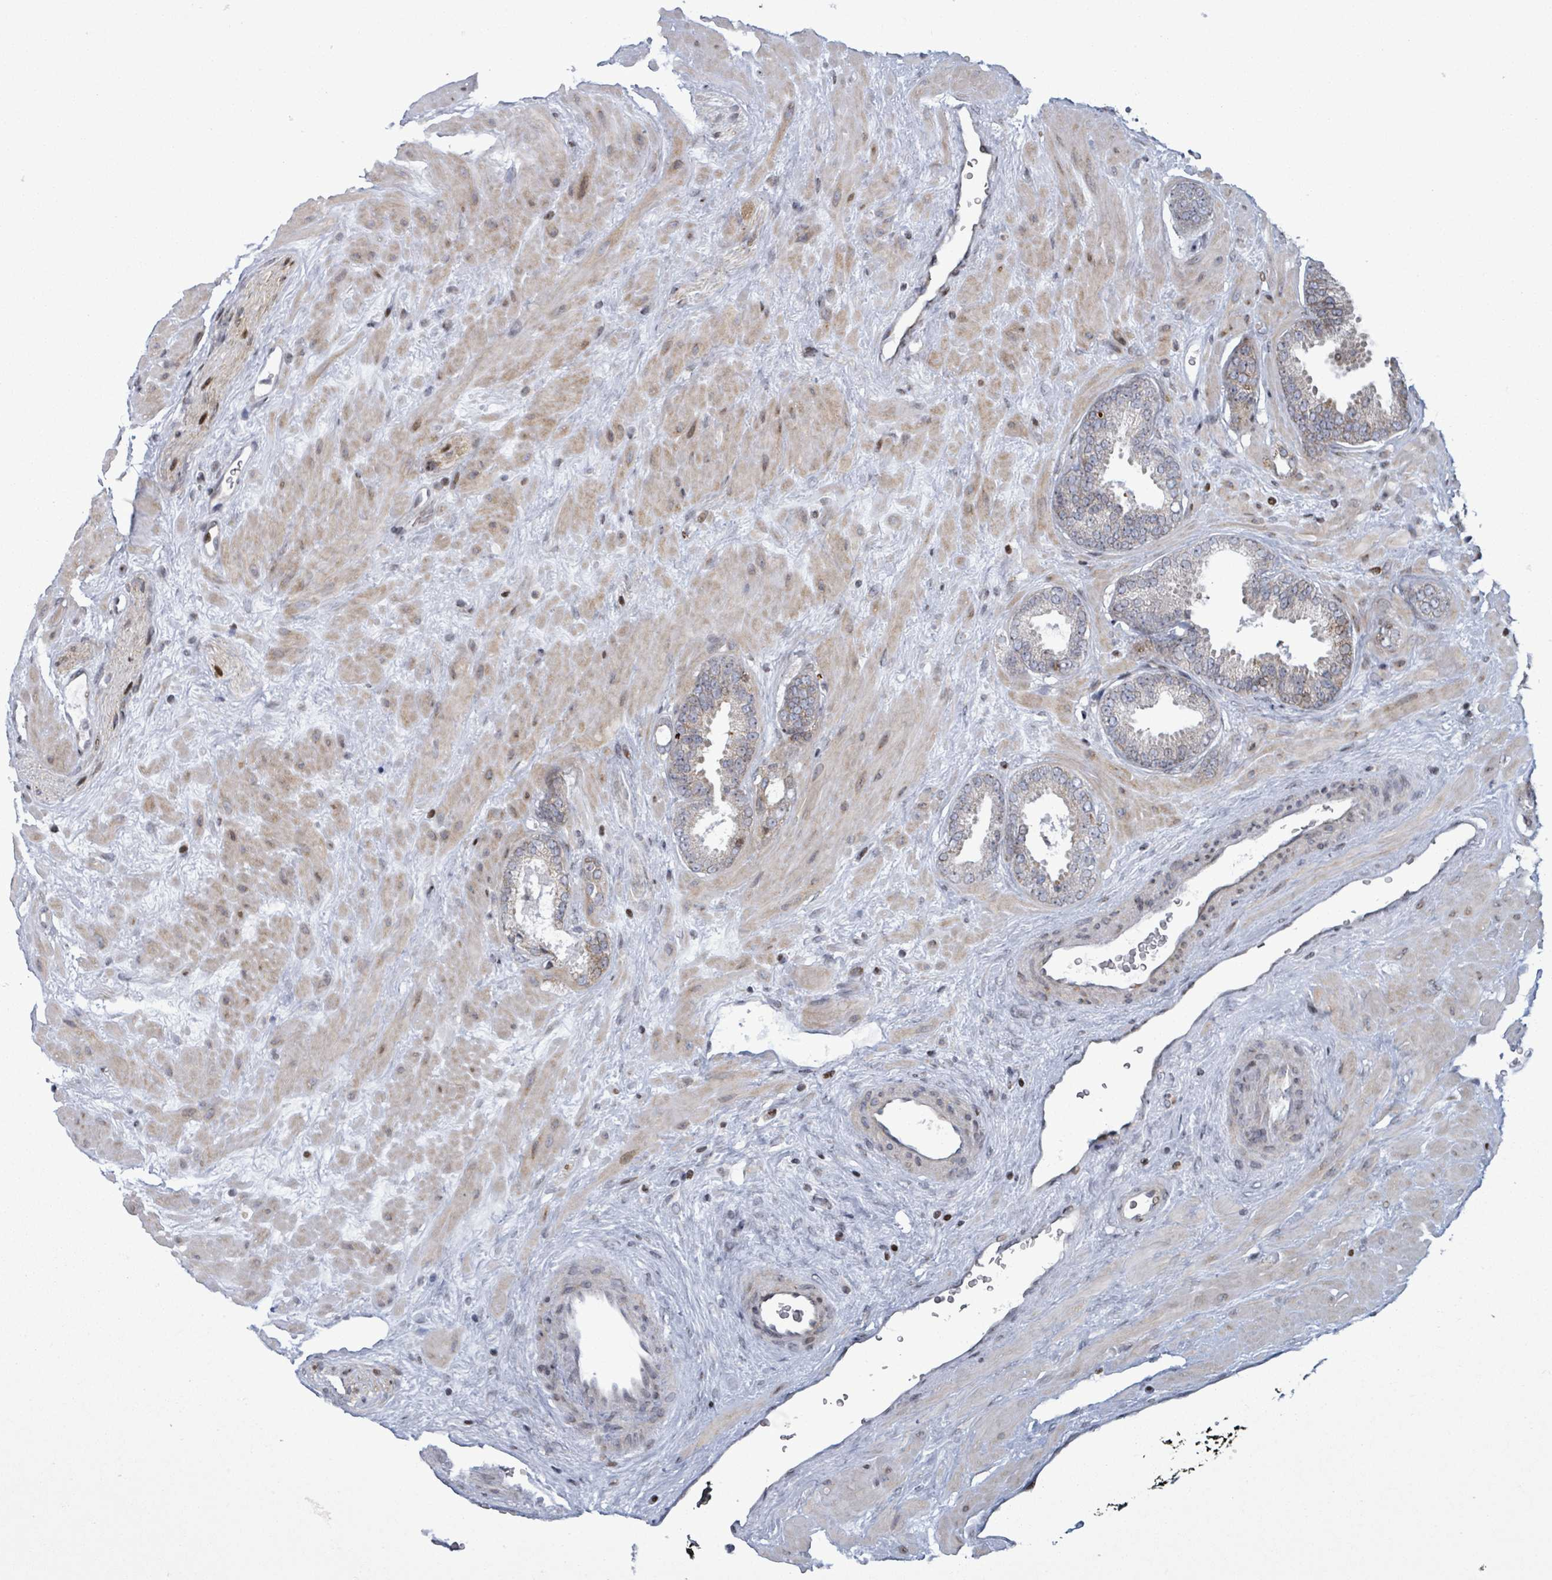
{"staining": {"intensity": "weak", "quantity": "<25%", "location": "cytoplasmic/membranous"}, "tissue": "prostate cancer", "cell_type": "Tumor cells", "image_type": "cancer", "snomed": [{"axis": "morphology", "description": "Adenocarcinoma, Low grade"}, {"axis": "topography", "description": "Prostate"}], "caption": "This is an immunohistochemistry histopathology image of human prostate cancer (low-grade adenocarcinoma). There is no staining in tumor cells.", "gene": "FNDC4", "patient": {"sex": "male", "age": 62}}